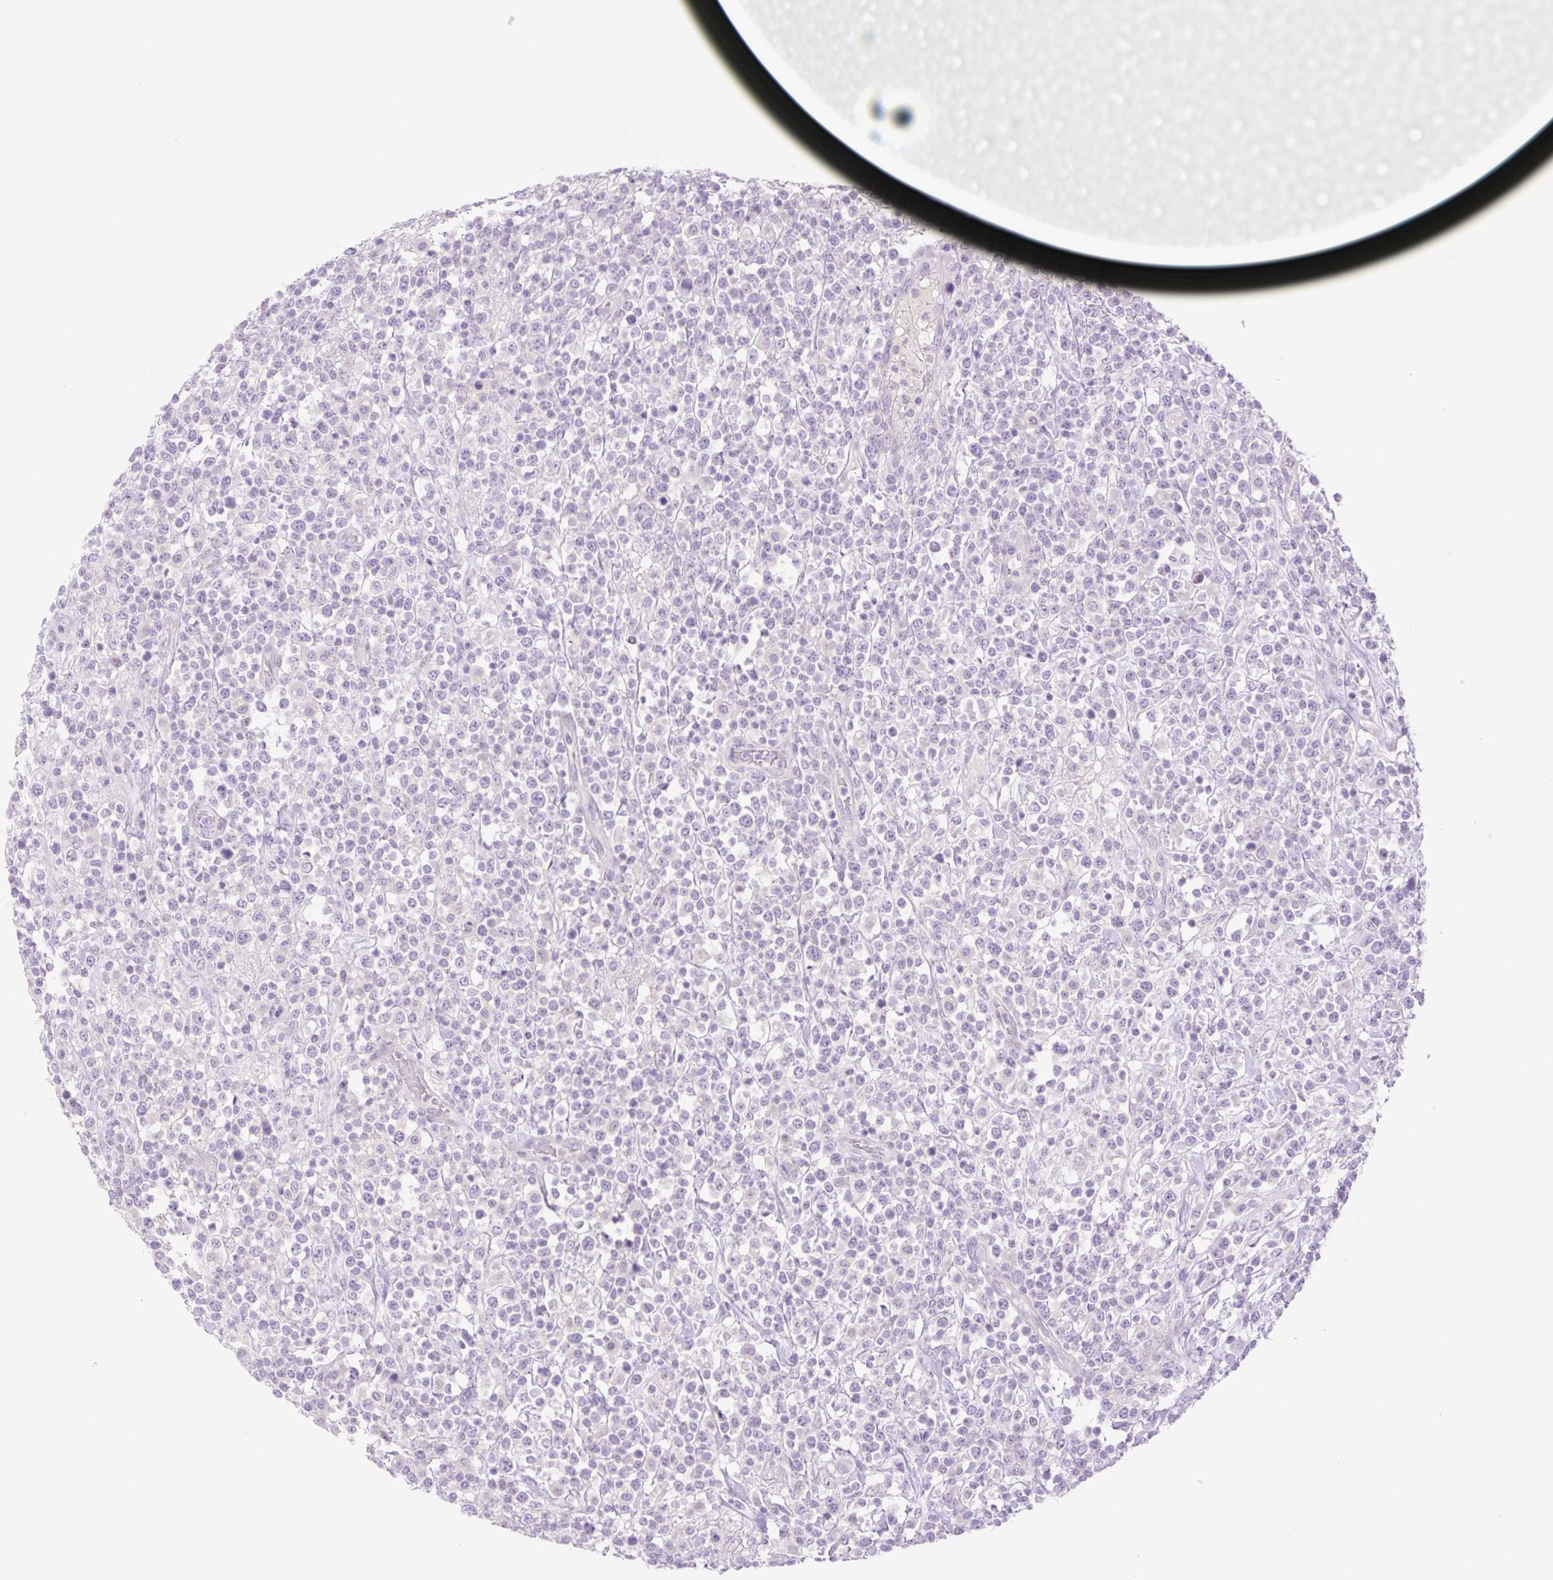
{"staining": {"intensity": "negative", "quantity": "none", "location": "none"}, "tissue": "lymphoma", "cell_type": "Tumor cells", "image_type": "cancer", "snomed": [{"axis": "morphology", "description": "Malignant lymphoma, non-Hodgkin's type, High grade"}, {"axis": "topography", "description": "Colon"}], "caption": "Tumor cells show no significant protein expression in lymphoma. The staining is performed using DAB brown chromogen with nuclei counter-stained in using hematoxylin.", "gene": "TBX15", "patient": {"sex": "female", "age": 53}}